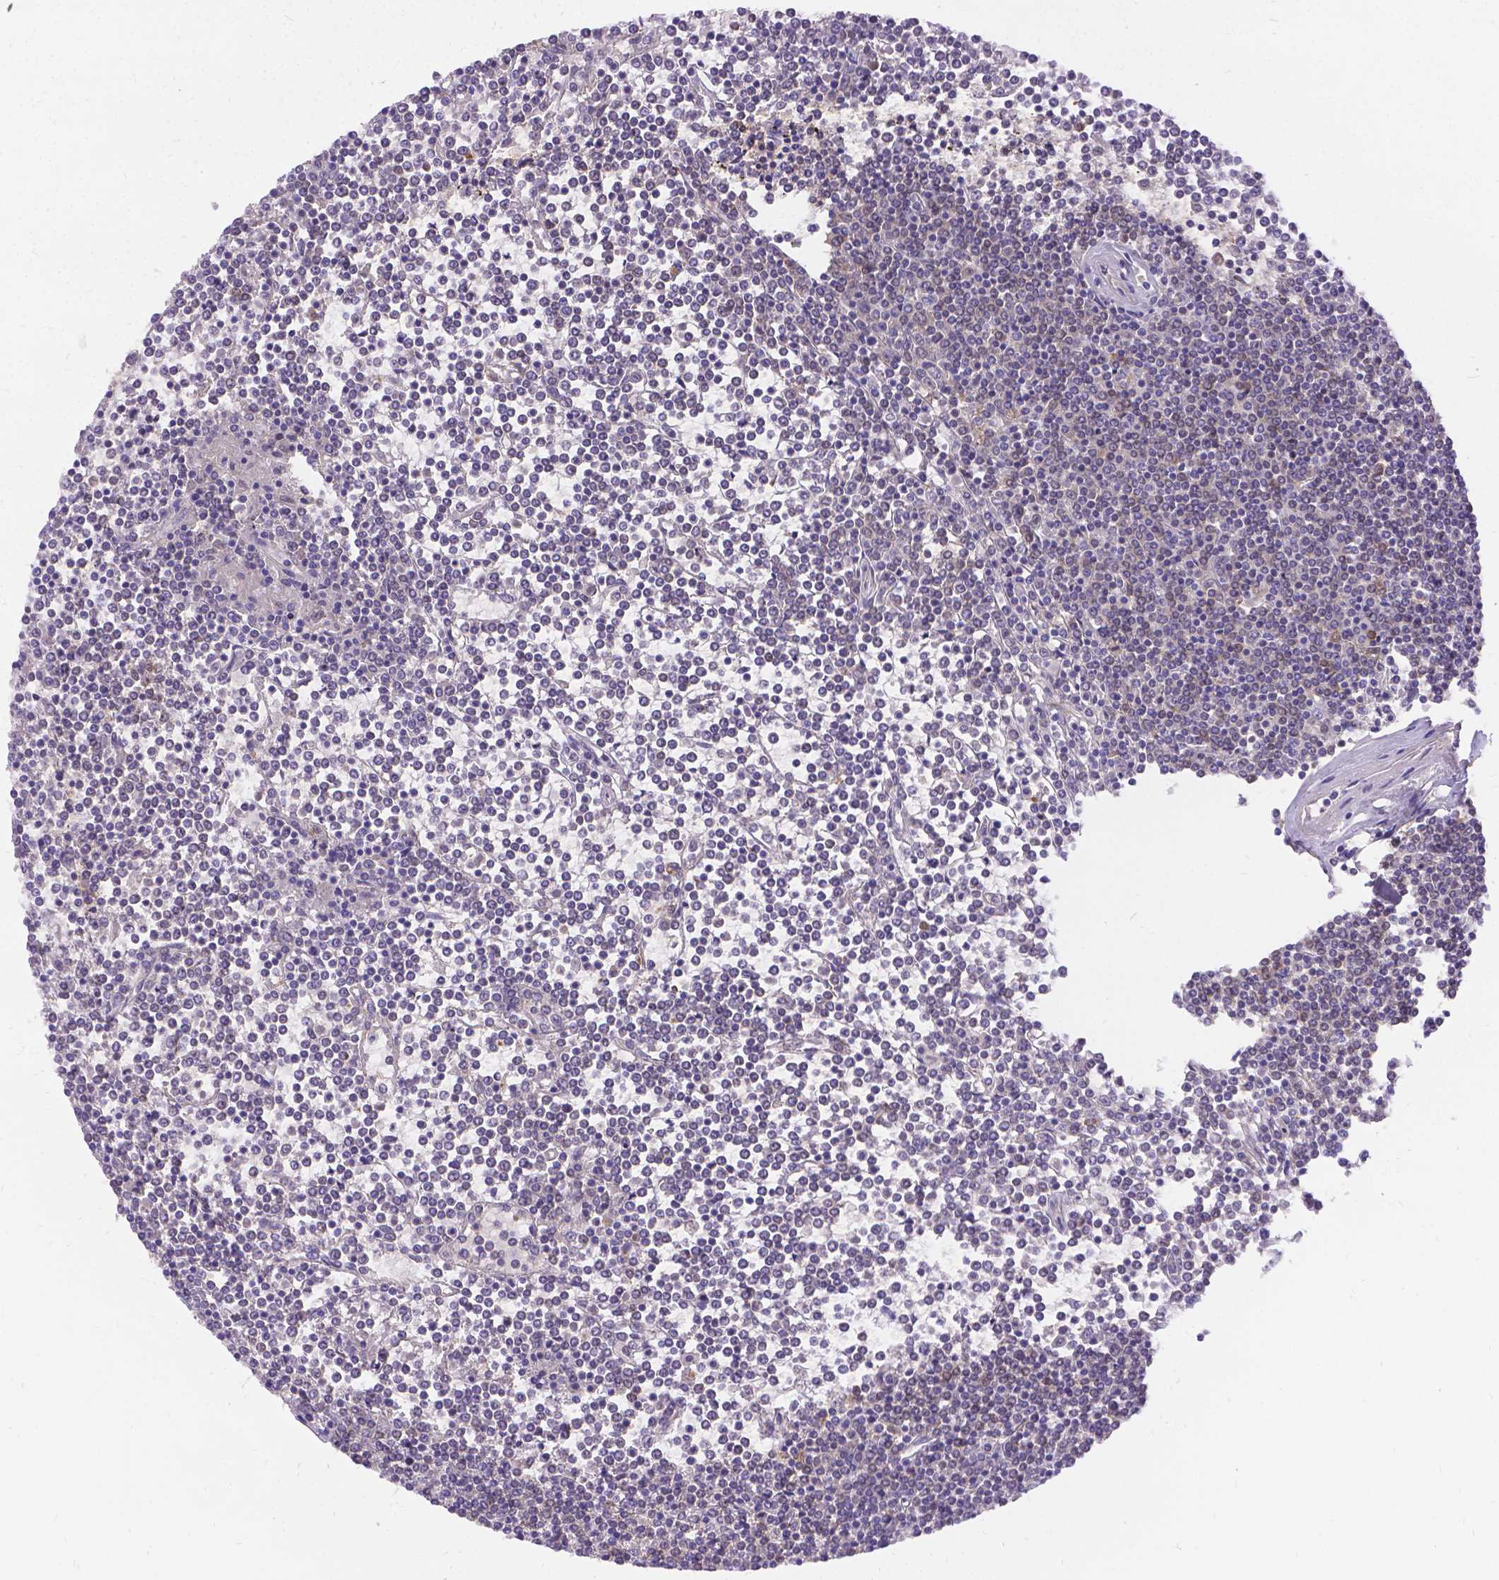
{"staining": {"intensity": "weak", "quantity": "<25%", "location": "cytoplasmic/membranous"}, "tissue": "lymphoma", "cell_type": "Tumor cells", "image_type": "cancer", "snomed": [{"axis": "morphology", "description": "Malignant lymphoma, non-Hodgkin's type, Low grade"}, {"axis": "topography", "description": "Spleen"}], "caption": "A photomicrograph of low-grade malignant lymphoma, non-Hodgkin's type stained for a protein shows no brown staining in tumor cells. (DAB immunohistochemistry, high magnification).", "gene": "DENND6A", "patient": {"sex": "female", "age": 19}}